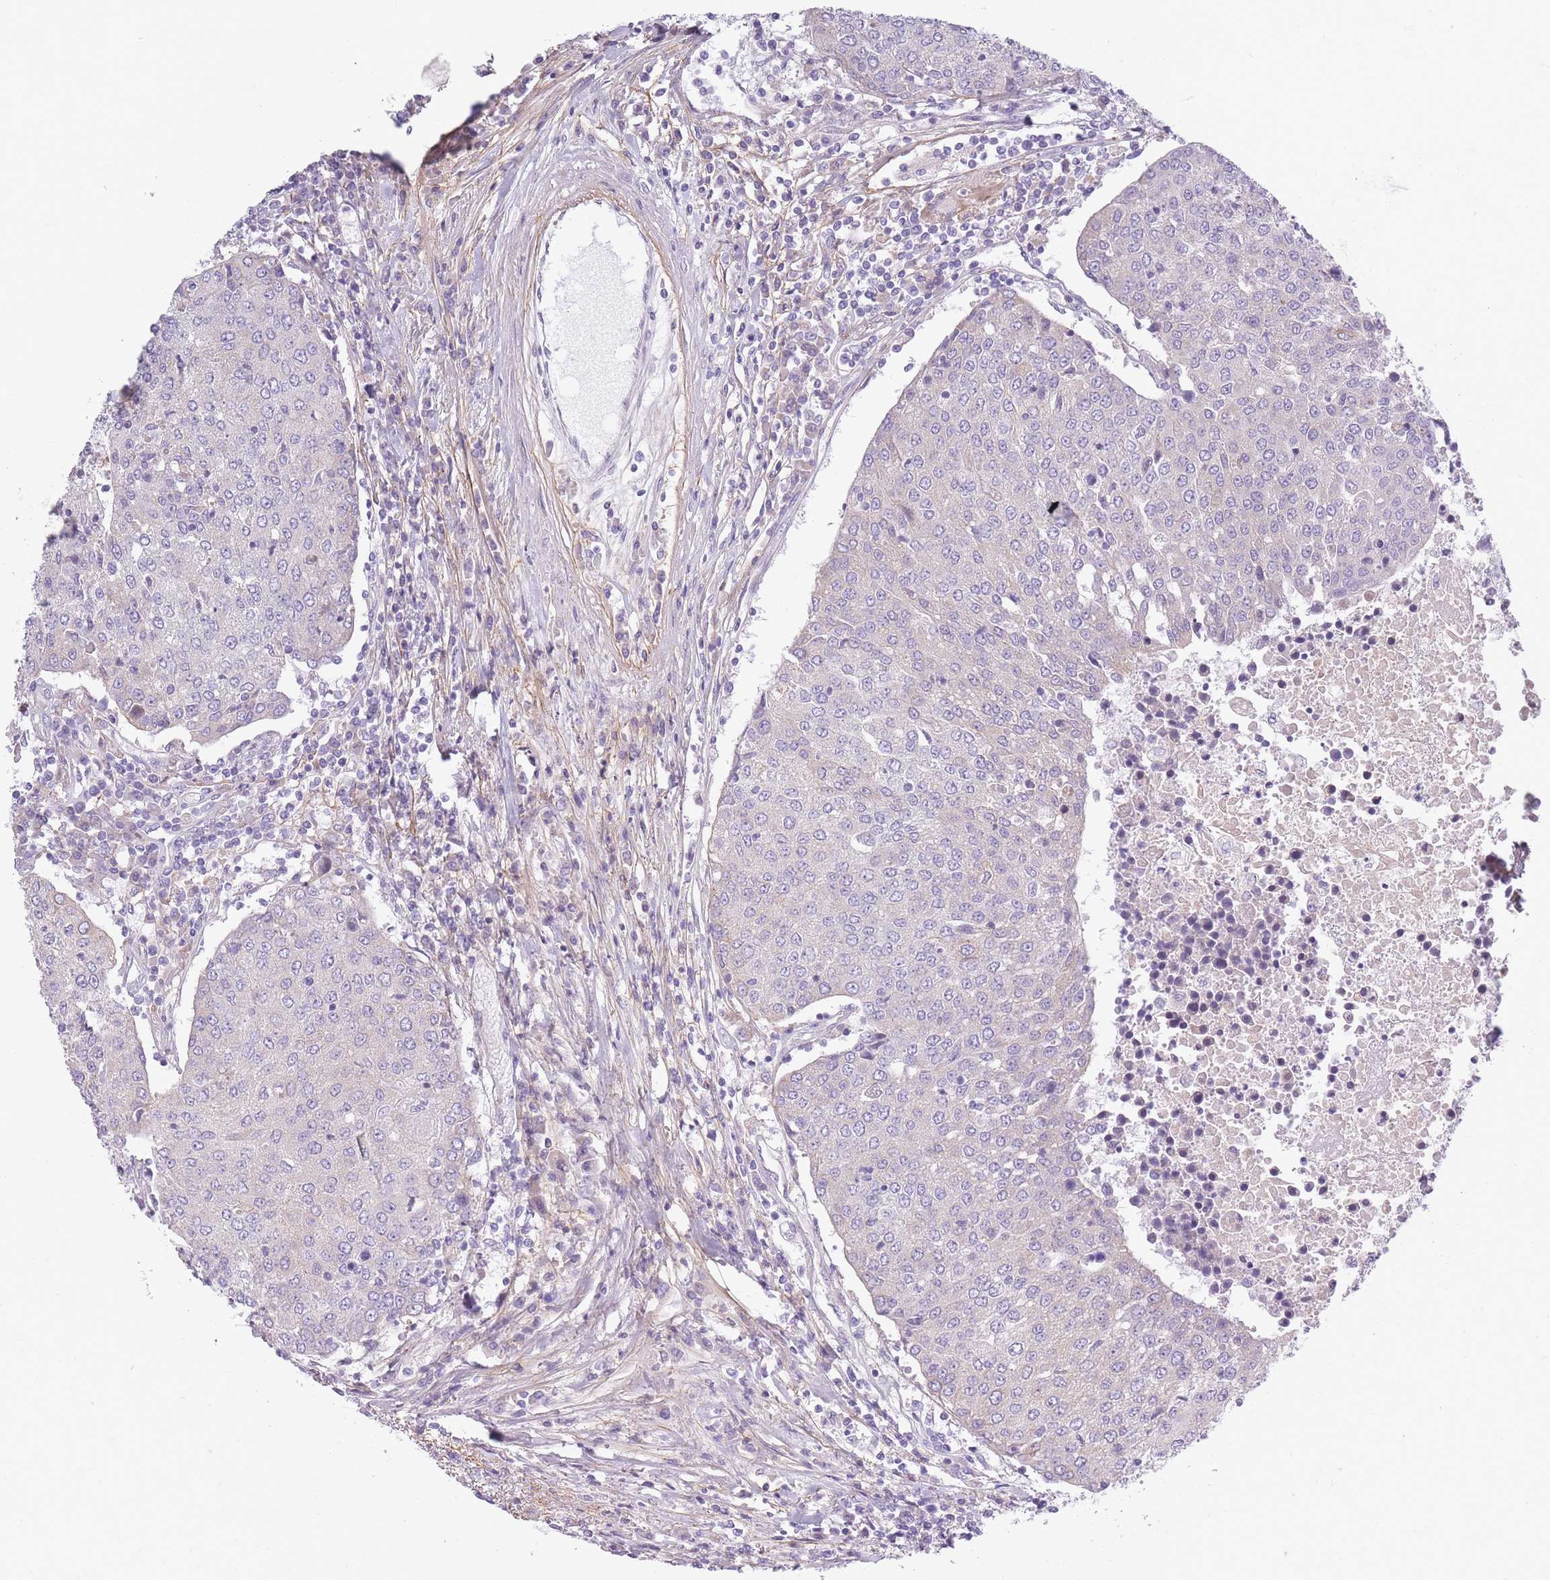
{"staining": {"intensity": "negative", "quantity": "none", "location": "none"}, "tissue": "urothelial cancer", "cell_type": "Tumor cells", "image_type": "cancer", "snomed": [{"axis": "morphology", "description": "Urothelial carcinoma, High grade"}, {"axis": "topography", "description": "Urinary bladder"}], "caption": "Protein analysis of urothelial cancer demonstrates no significant expression in tumor cells.", "gene": "AP3M2", "patient": {"sex": "female", "age": 85}}